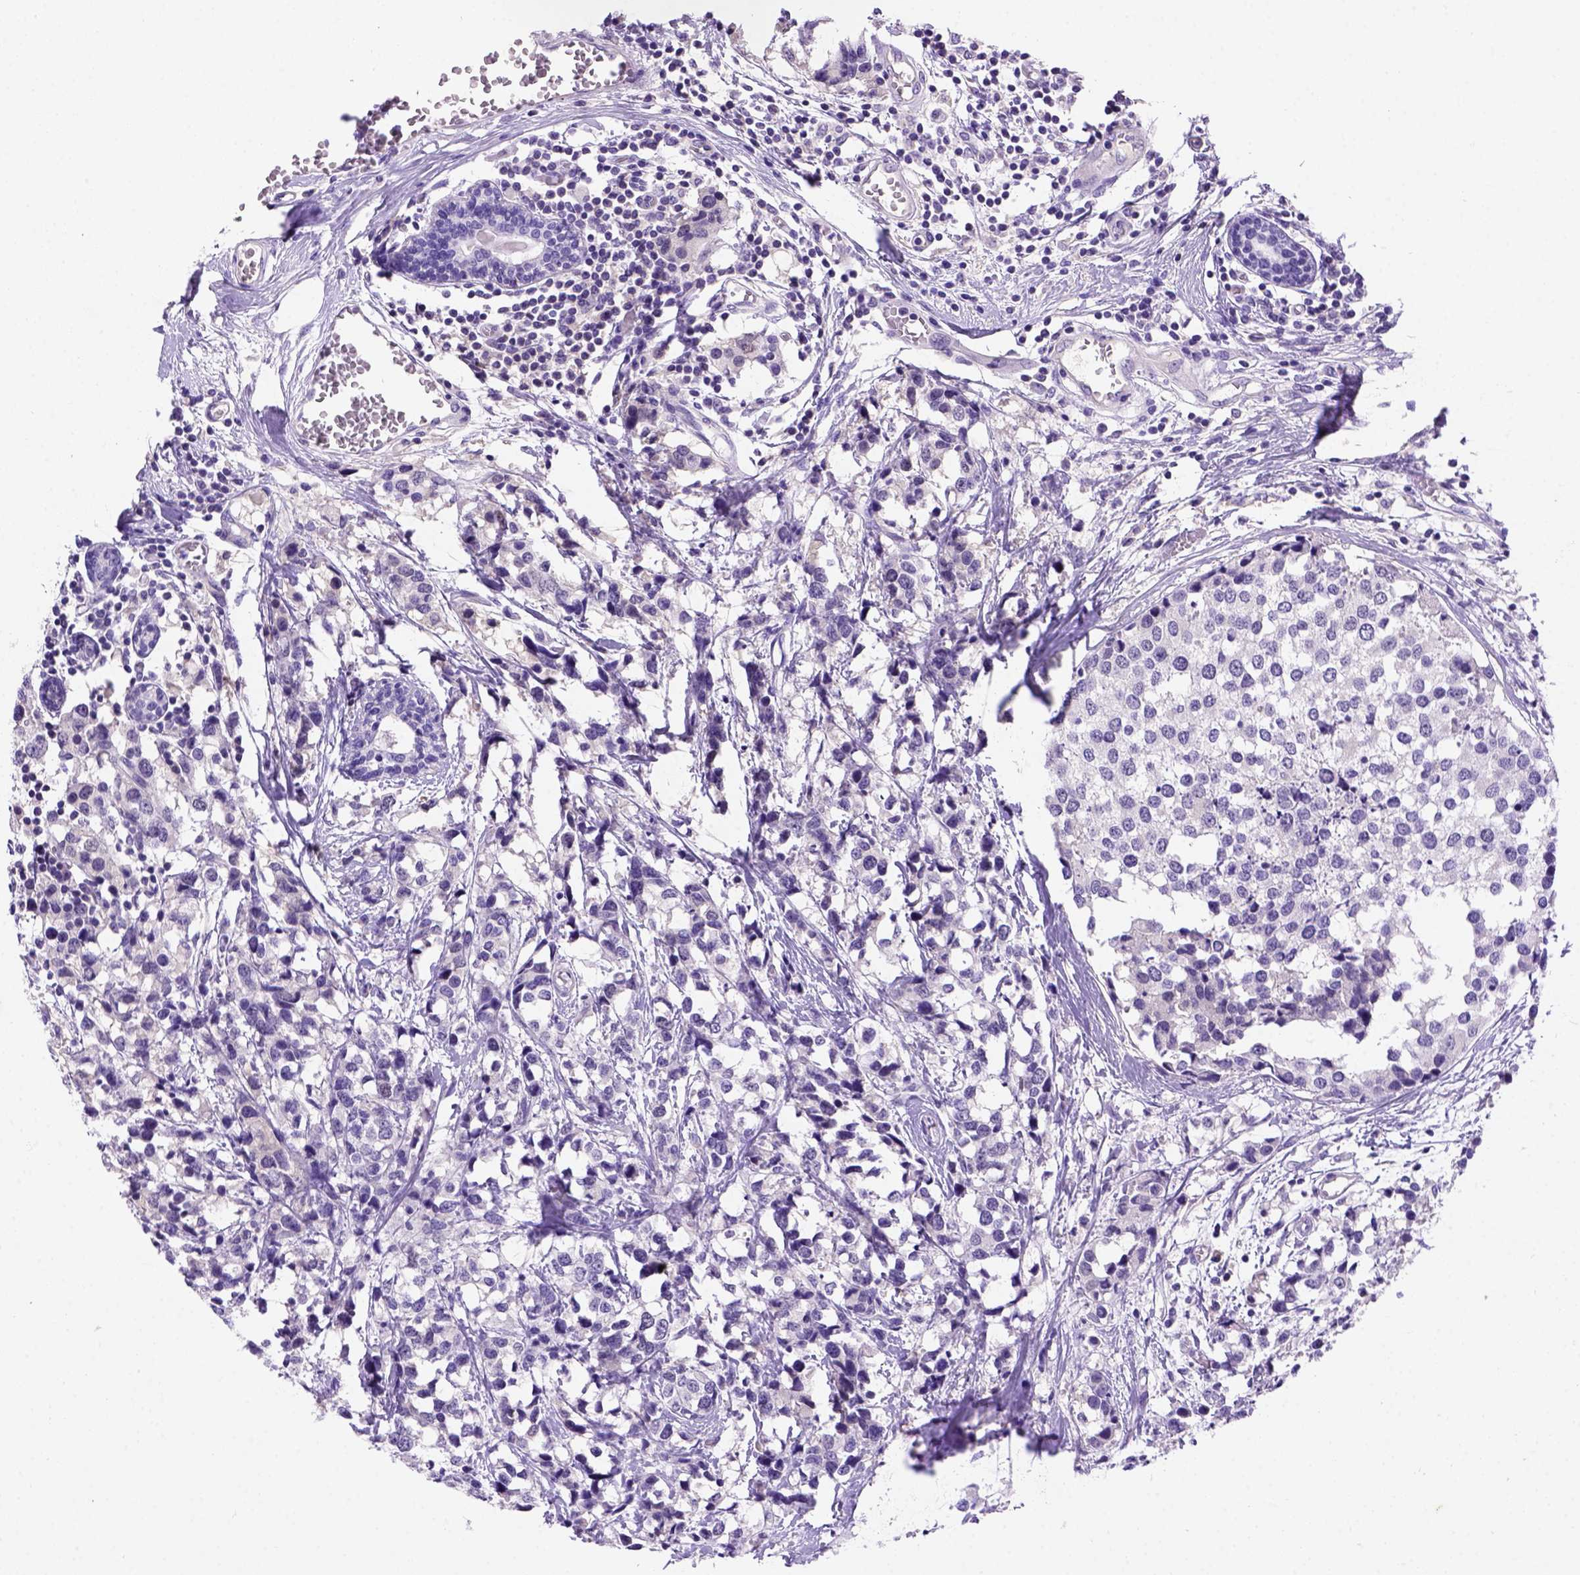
{"staining": {"intensity": "negative", "quantity": "none", "location": "none"}, "tissue": "breast cancer", "cell_type": "Tumor cells", "image_type": "cancer", "snomed": [{"axis": "morphology", "description": "Lobular carcinoma"}, {"axis": "topography", "description": "Breast"}], "caption": "Tumor cells show no significant protein positivity in breast cancer.", "gene": "FAM81B", "patient": {"sex": "female", "age": 59}}